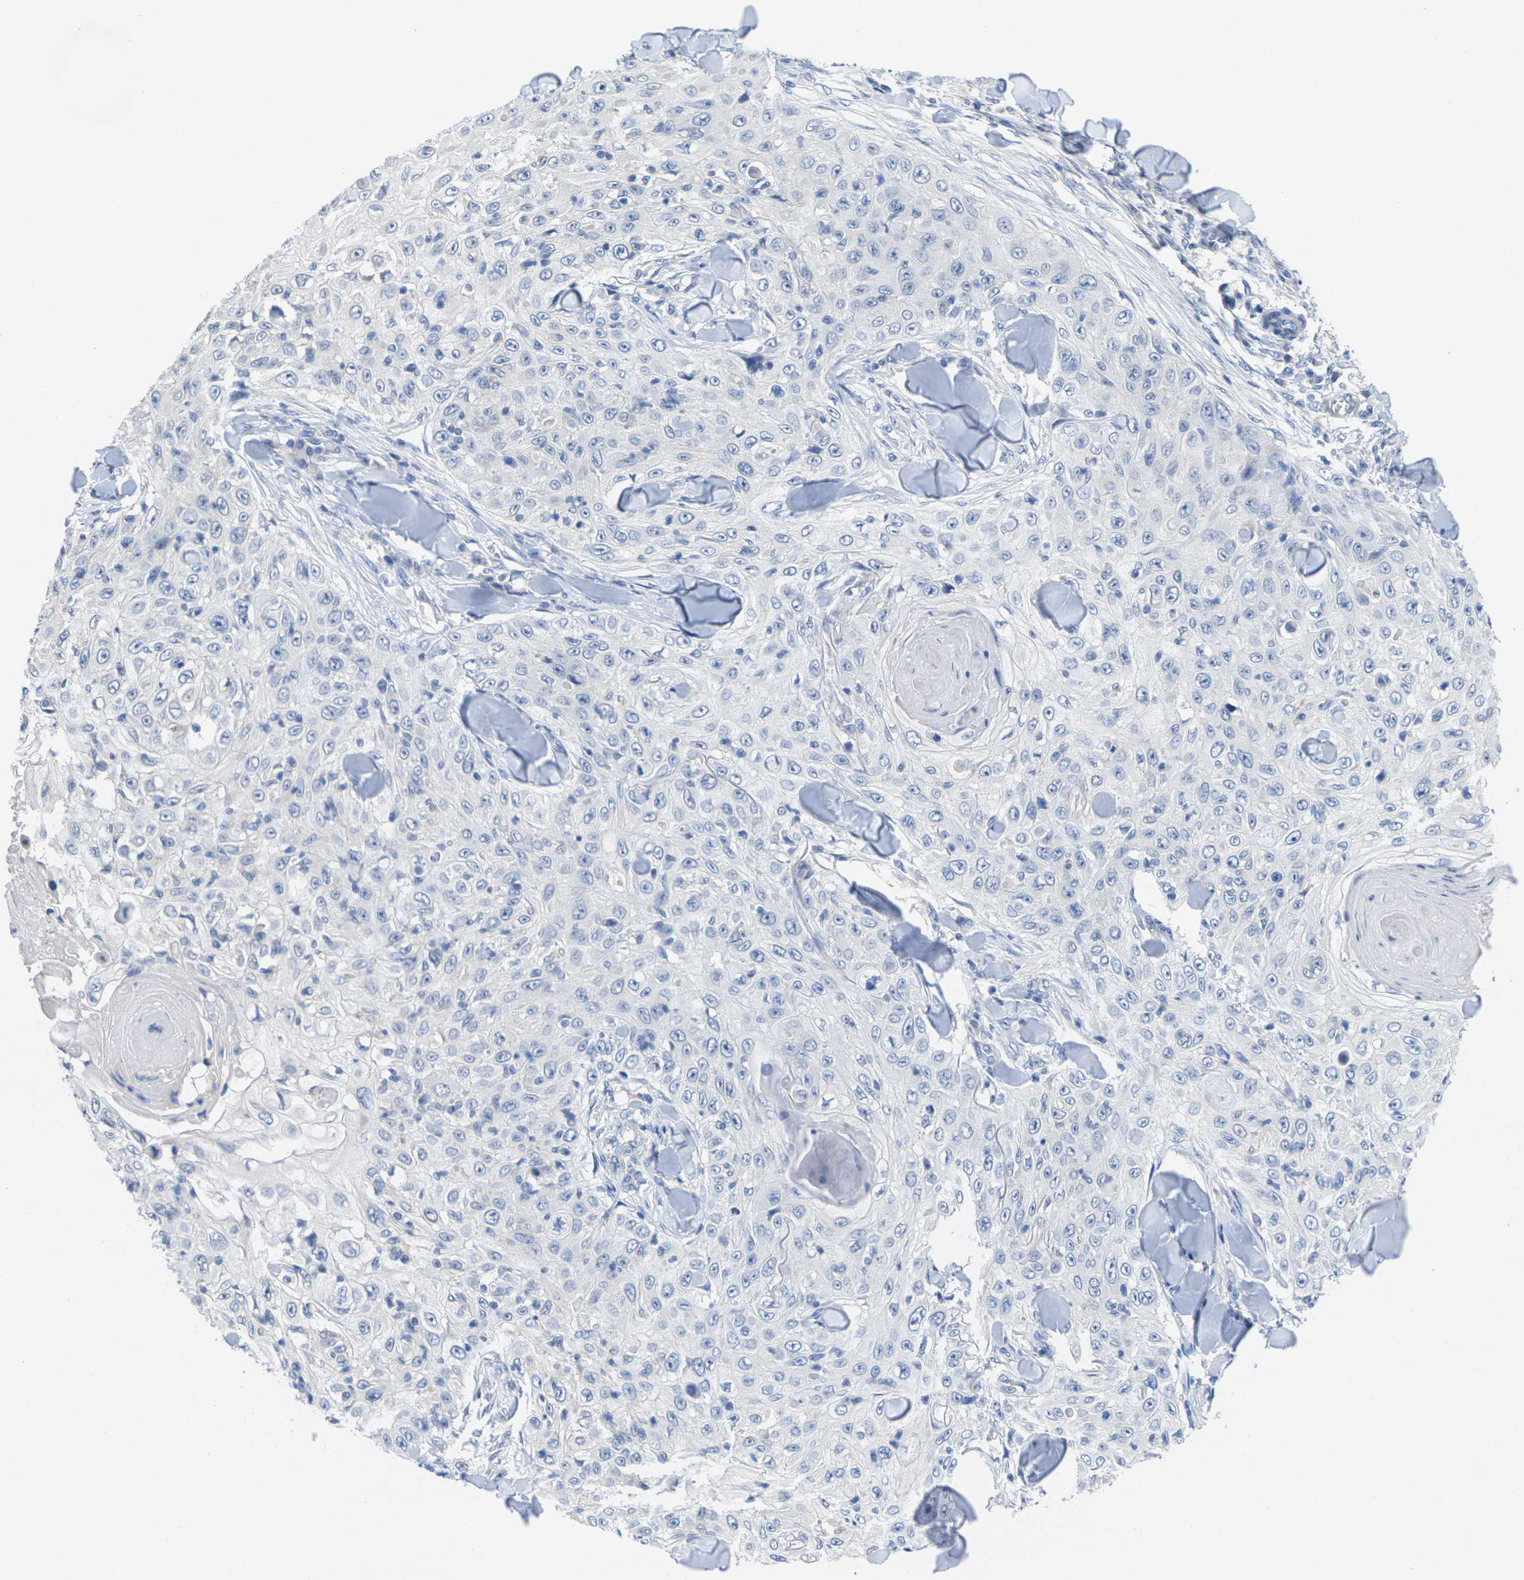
{"staining": {"intensity": "negative", "quantity": "none", "location": "none"}, "tissue": "skin cancer", "cell_type": "Tumor cells", "image_type": "cancer", "snomed": [{"axis": "morphology", "description": "Squamous cell carcinoma, NOS"}, {"axis": "topography", "description": "Skin"}], "caption": "Immunohistochemistry (IHC) histopathology image of neoplastic tissue: human skin squamous cell carcinoma stained with DAB (3,3'-diaminobenzidine) shows no significant protein staining in tumor cells. (DAB (3,3'-diaminobenzidine) IHC with hematoxylin counter stain).", "gene": "TNNI3", "patient": {"sex": "male", "age": 86}}